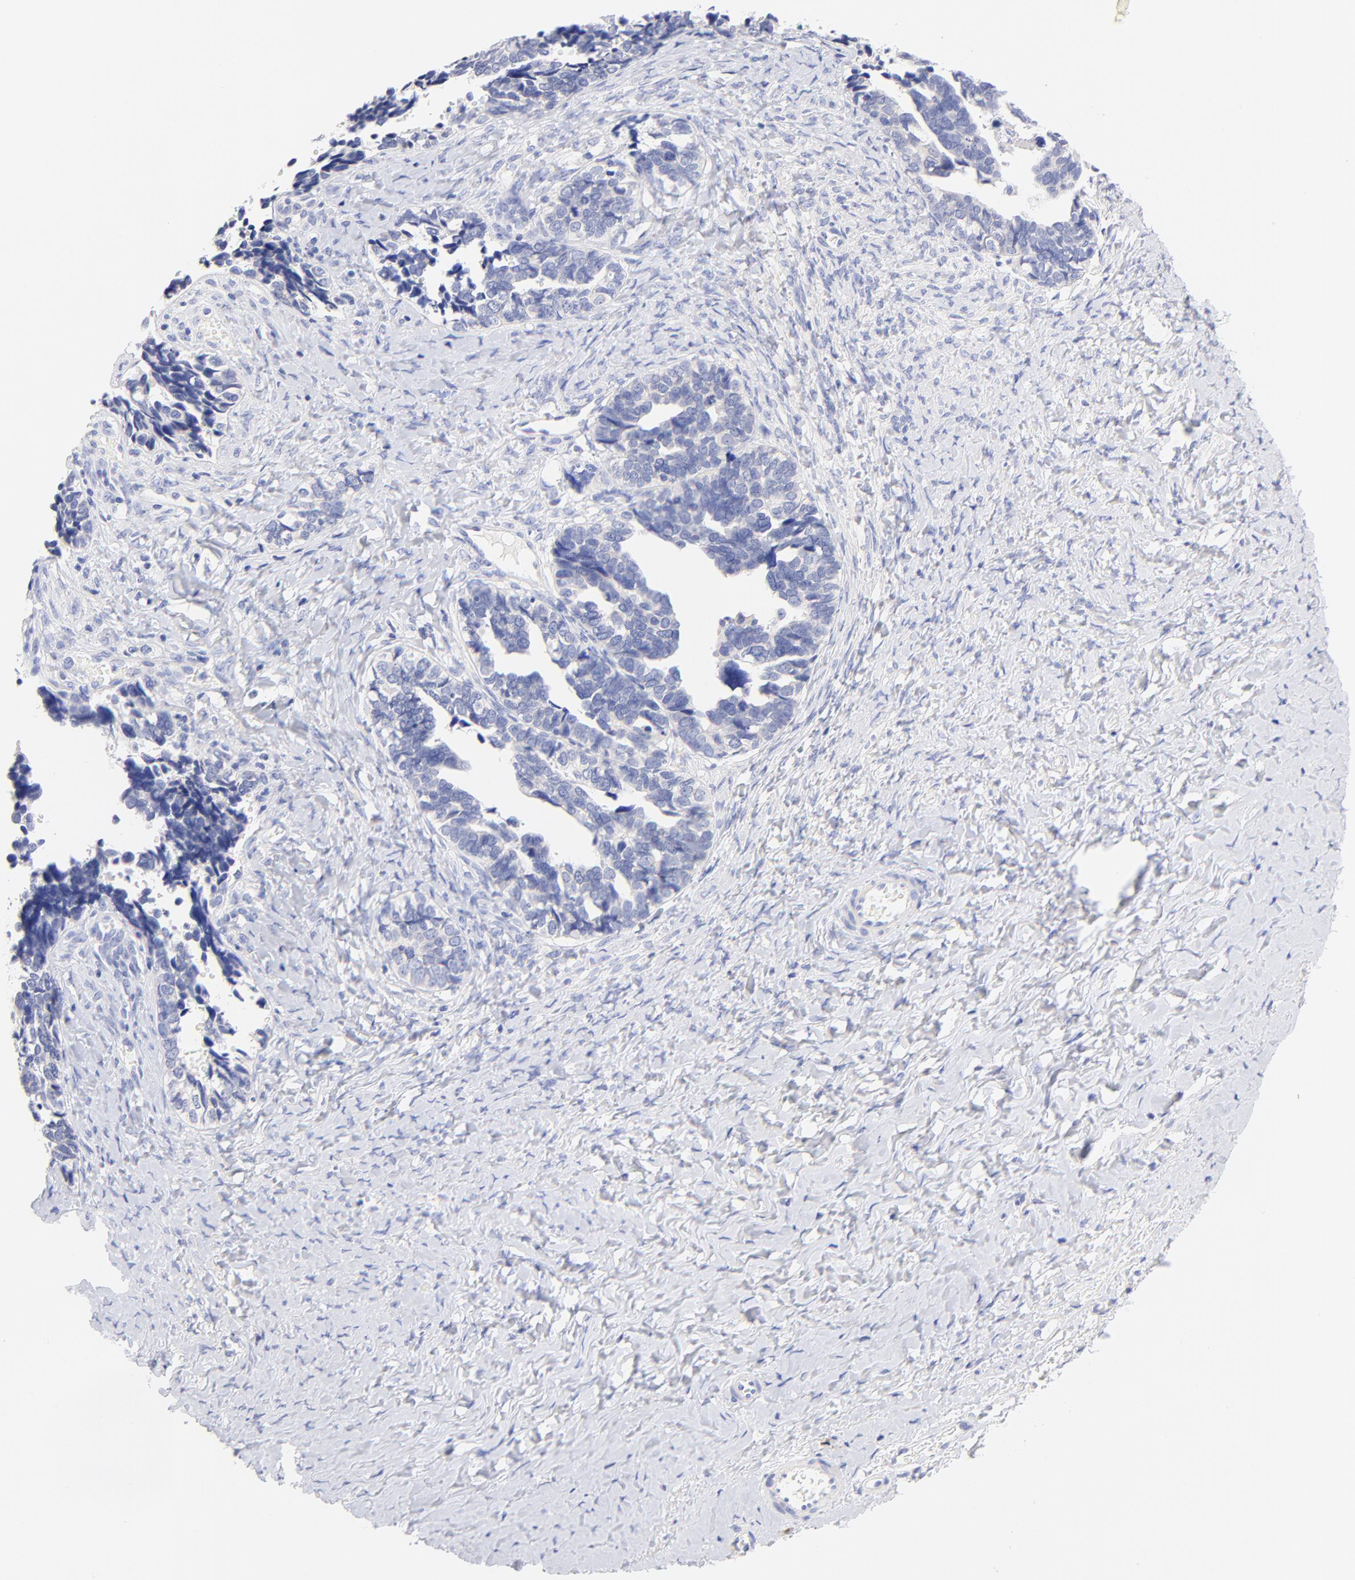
{"staining": {"intensity": "negative", "quantity": "none", "location": "none"}, "tissue": "ovarian cancer", "cell_type": "Tumor cells", "image_type": "cancer", "snomed": [{"axis": "morphology", "description": "Cystadenocarcinoma, serous, NOS"}, {"axis": "topography", "description": "Ovary"}], "caption": "This is a histopathology image of immunohistochemistry staining of ovarian cancer (serous cystadenocarcinoma), which shows no staining in tumor cells. Nuclei are stained in blue.", "gene": "EBP", "patient": {"sex": "female", "age": 77}}